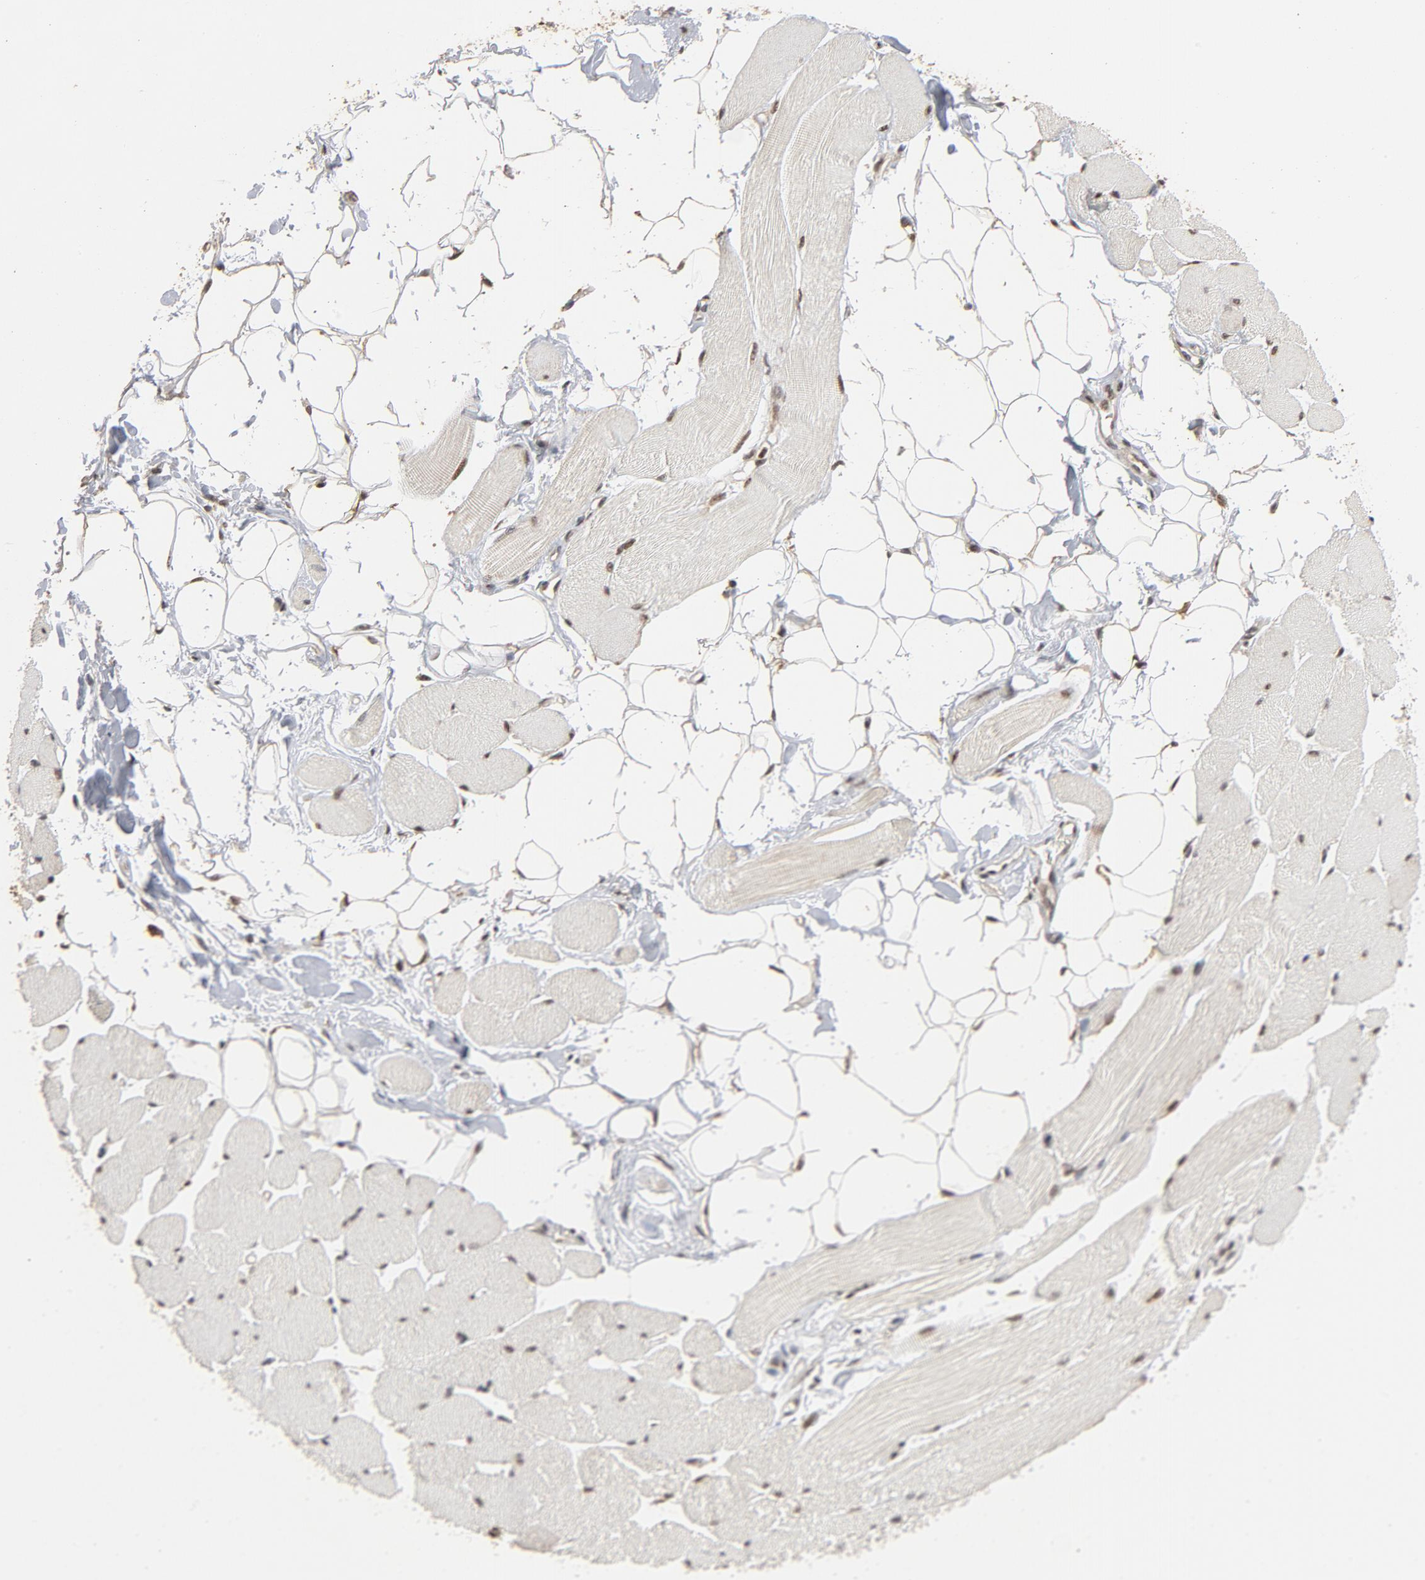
{"staining": {"intensity": "strong", "quantity": ">75%", "location": "nuclear"}, "tissue": "skeletal muscle", "cell_type": "Myocytes", "image_type": "normal", "snomed": [{"axis": "morphology", "description": "Normal tissue, NOS"}, {"axis": "topography", "description": "Skeletal muscle"}, {"axis": "topography", "description": "Peripheral nerve tissue"}], "caption": "Immunohistochemistry of benign human skeletal muscle exhibits high levels of strong nuclear expression in about >75% of myocytes. (IHC, brightfield microscopy, high magnification).", "gene": "TP53RK", "patient": {"sex": "female", "age": 84}}